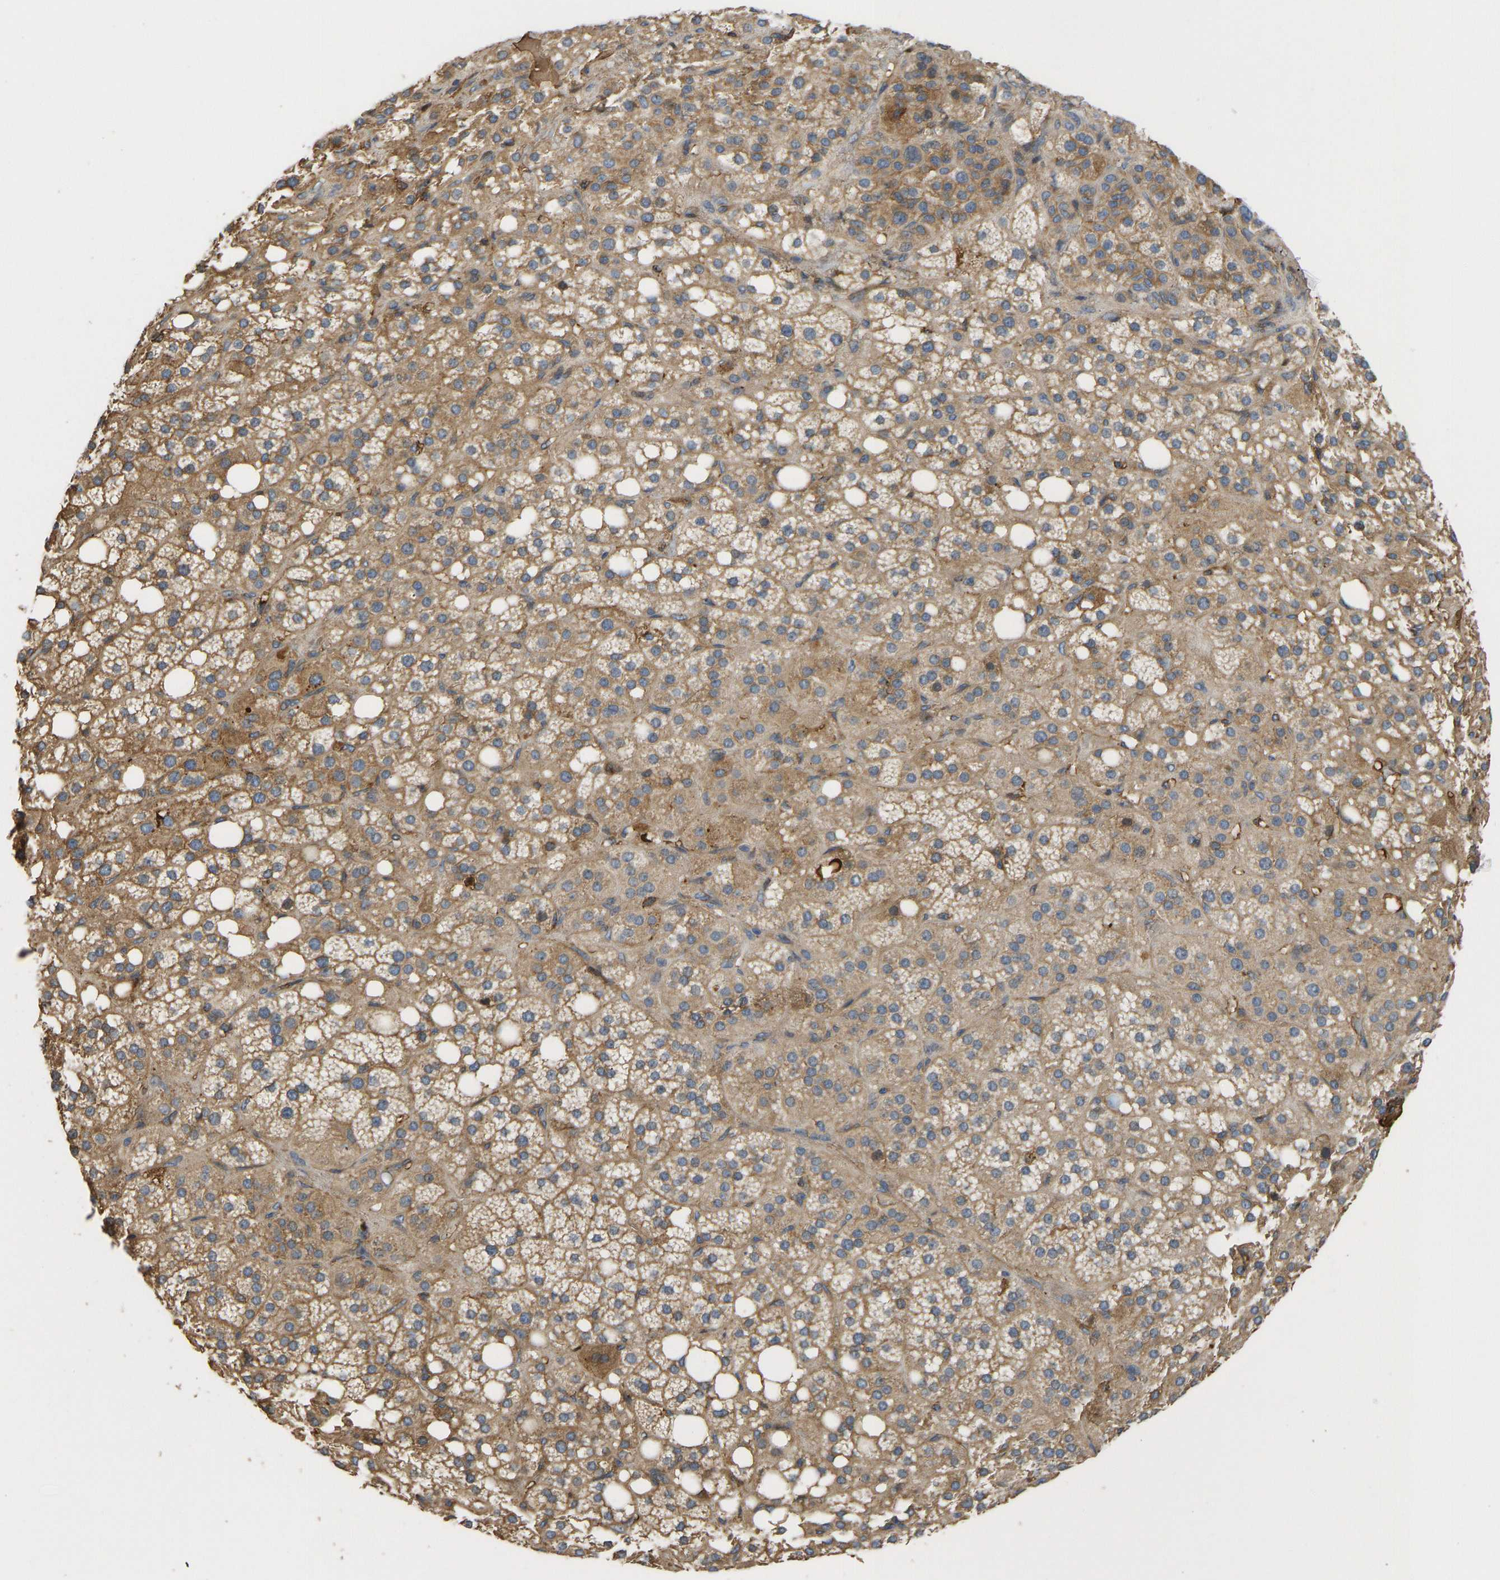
{"staining": {"intensity": "moderate", "quantity": ">75%", "location": "cytoplasmic/membranous"}, "tissue": "adrenal gland", "cell_type": "Glandular cells", "image_type": "normal", "snomed": [{"axis": "morphology", "description": "Normal tissue, NOS"}, {"axis": "topography", "description": "Adrenal gland"}], "caption": "Protein staining of unremarkable adrenal gland exhibits moderate cytoplasmic/membranous expression in about >75% of glandular cells. (Stains: DAB in brown, nuclei in blue, Microscopy: brightfield microscopy at high magnification).", "gene": "VCPKMT", "patient": {"sex": "female", "age": 59}}